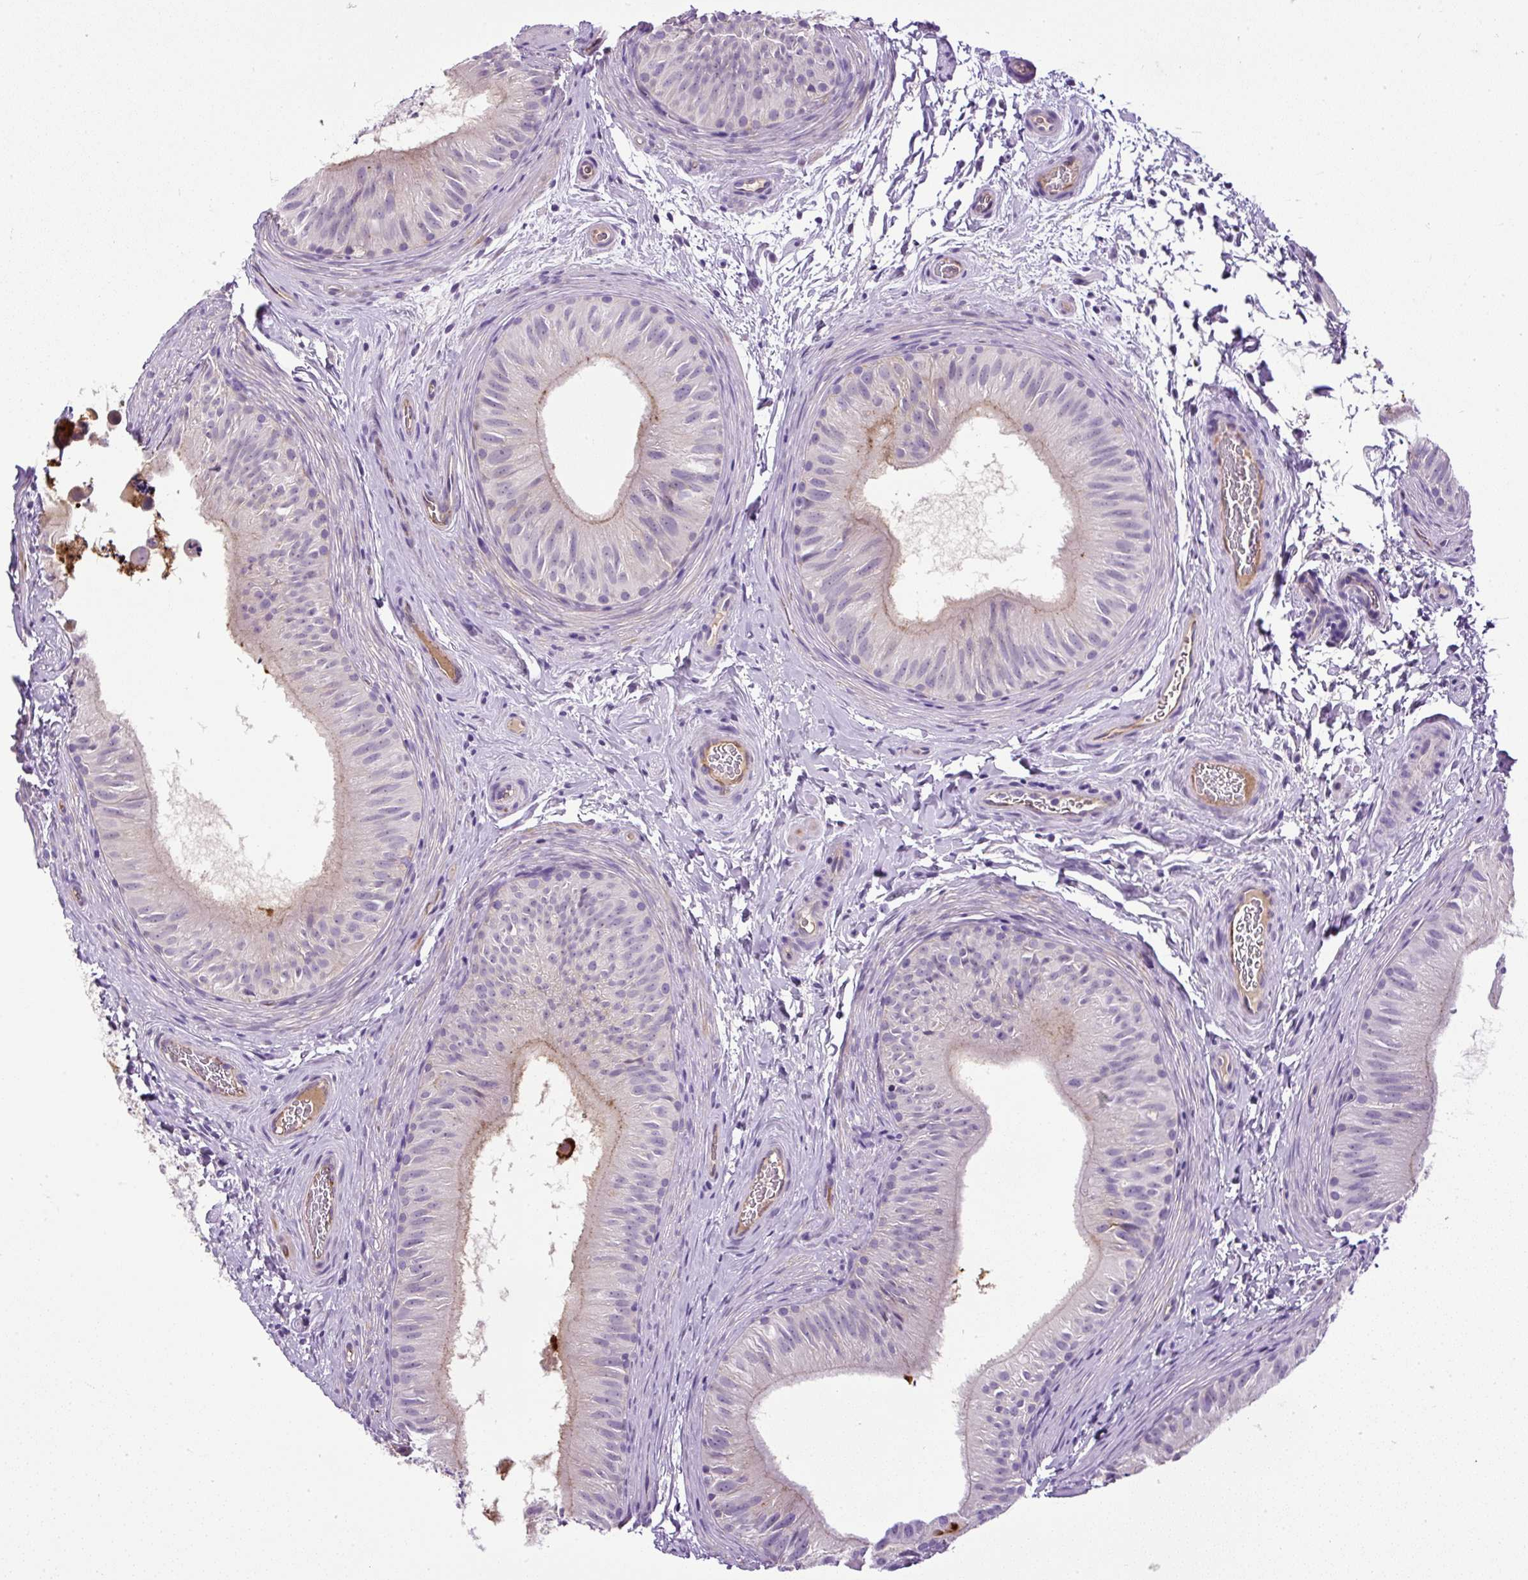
{"staining": {"intensity": "weak", "quantity": "<25%", "location": "cytoplasmic/membranous"}, "tissue": "epididymis", "cell_type": "Glandular cells", "image_type": "normal", "snomed": [{"axis": "morphology", "description": "Normal tissue, NOS"}, {"axis": "topography", "description": "Epididymis"}], "caption": "The immunohistochemistry (IHC) photomicrograph has no significant staining in glandular cells of epididymis.", "gene": "LEFTY1", "patient": {"sex": "male", "age": 24}}